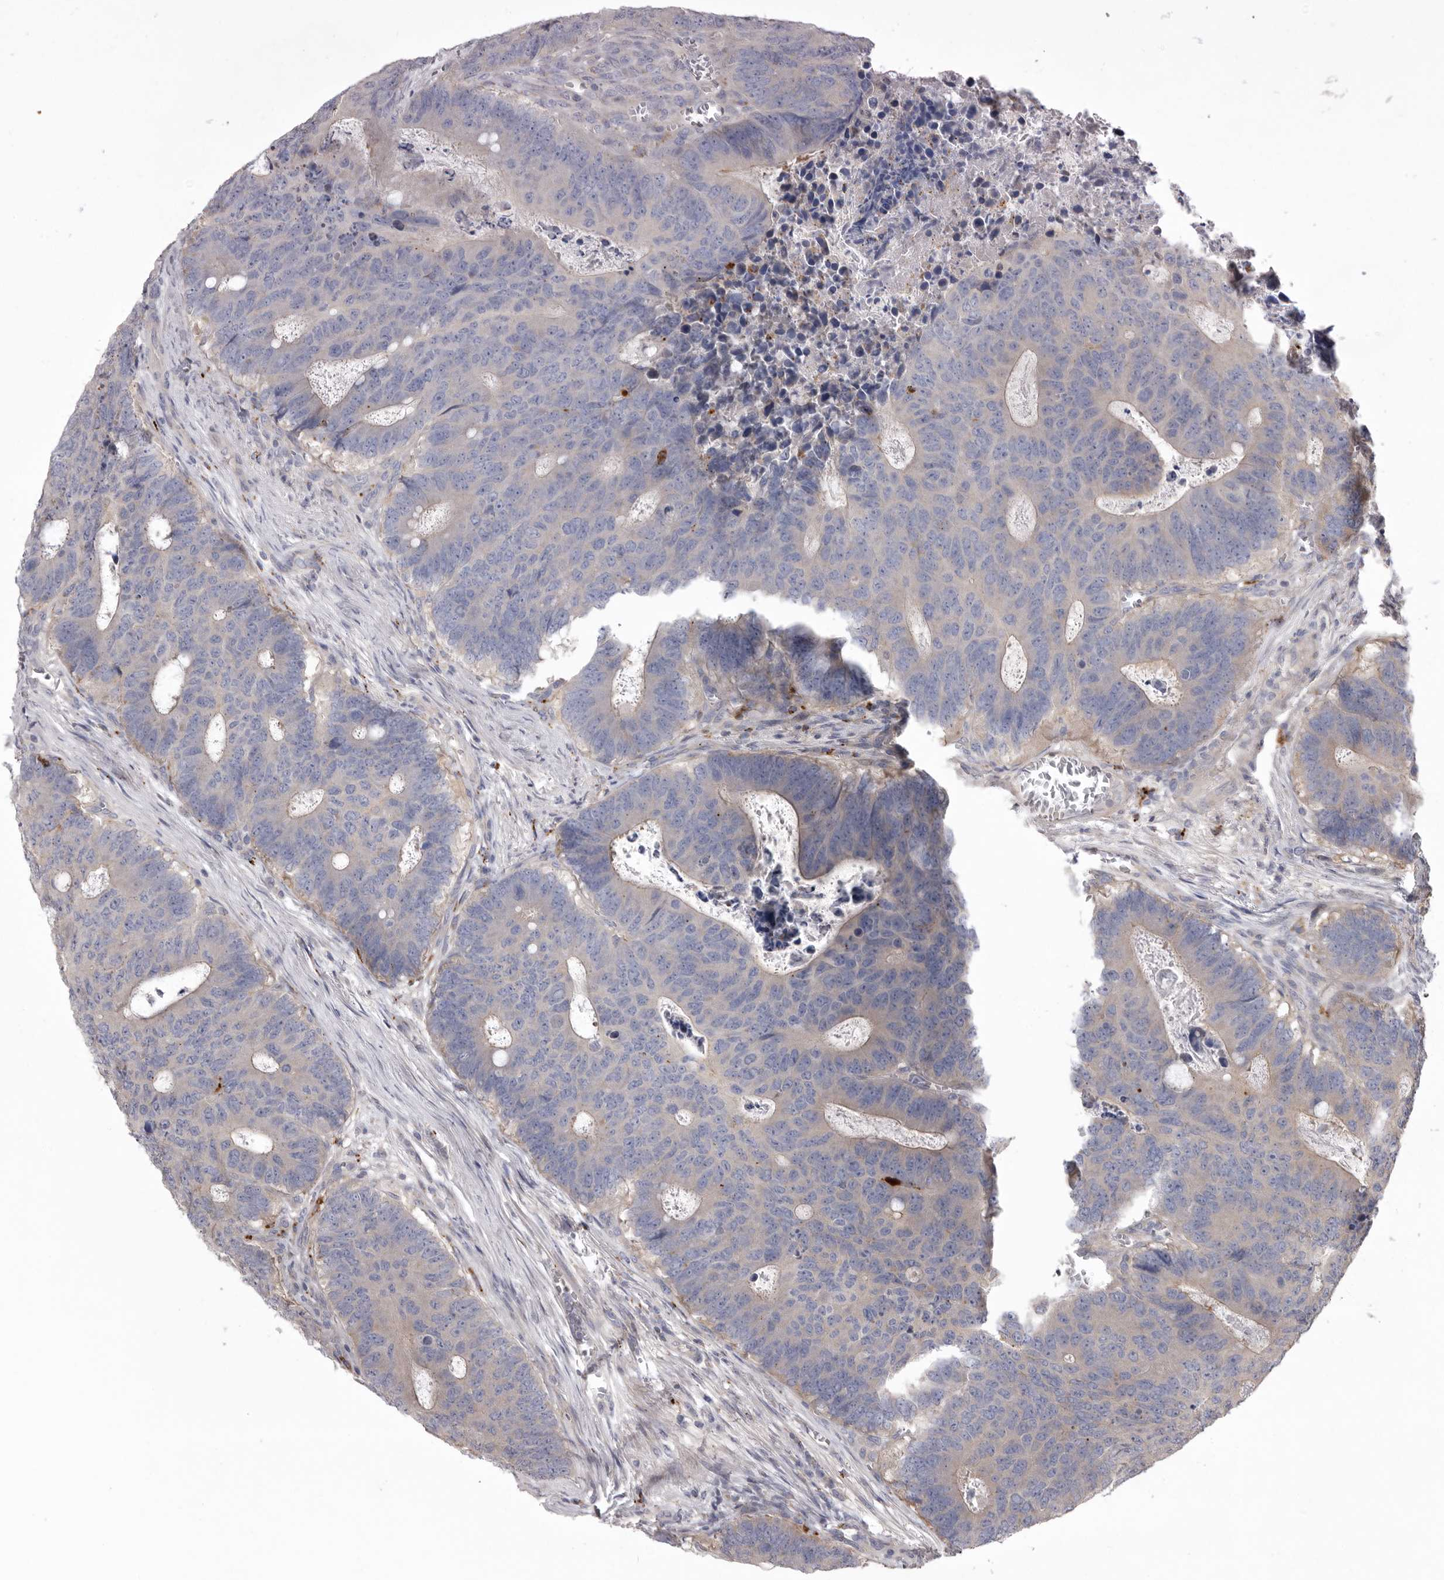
{"staining": {"intensity": "negative", "quantity": "none", "location": "none"}, "tissue": "colorectal cancer", "cell_type": "Tumor cells", "image_type": "cancer", "snomed": [{"axis": "morphology", "description": "Adenocarcinoma, NOS"}, {"axis": "topography", "description": "Colon"}], "caption": "Micrograph shows no protein expression in tumor cells of adenocarcinoma (colorectal) tissue.", "gene": "WDR47", "patient": {"sex": "male", "age": 87}}